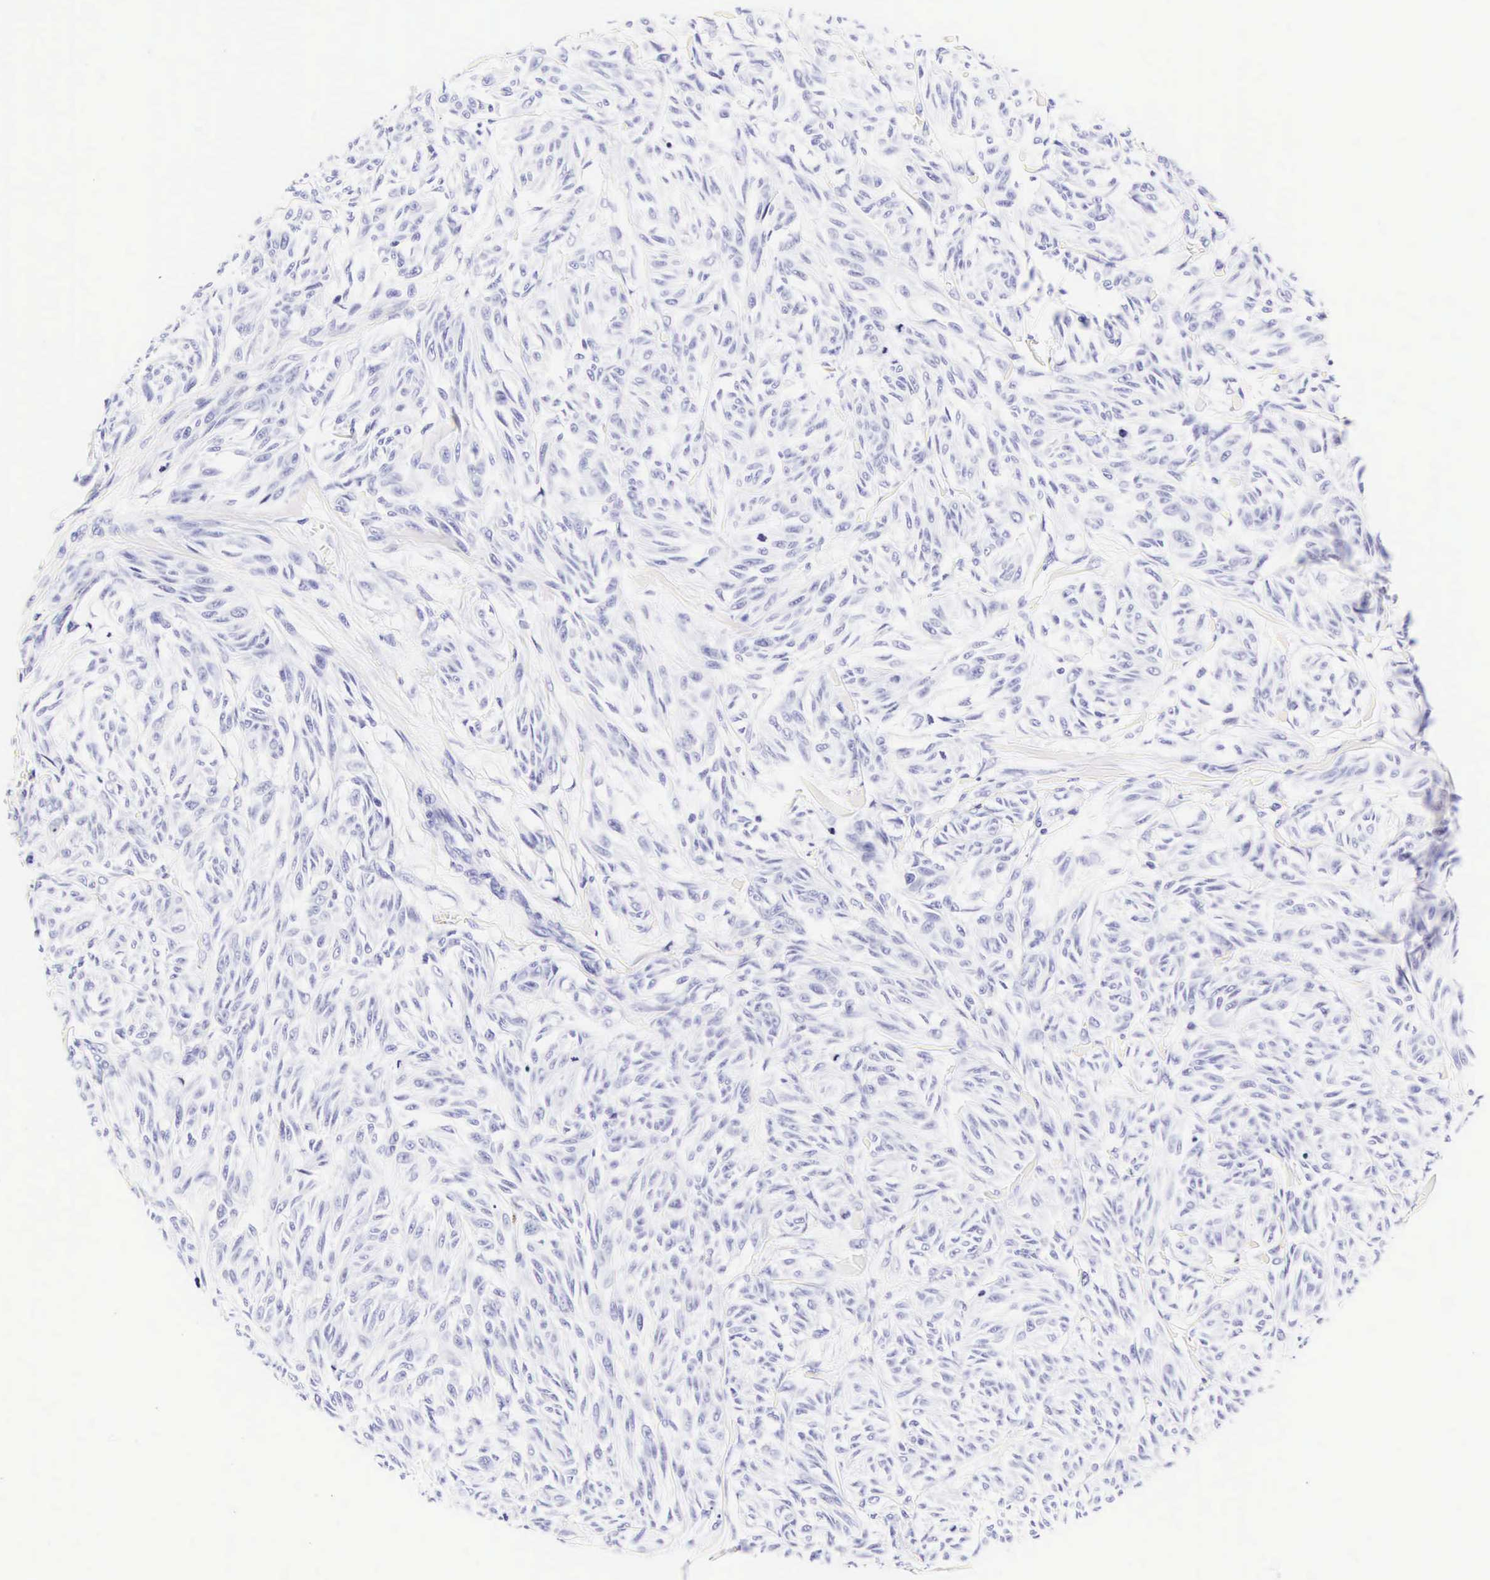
{"staining": {"intensity": "negative", "quantity": "none", "location": "none"}, "tissue": "melanoma", "cell_type": "Tumor cells", "image_type": "cancer", "snomed": [{"axis": "morphology", "description": "Malignant melanoma, NOS"}, {"axis": "topography", "description": "Skin"}], "caption": "High power microscopy photomicrograph of an immunohistochemistry image of melanoma, revealing no significant expression in tumor cells.", "gene": "KRT18", "patient": {"sex": "male", "age": 54}}